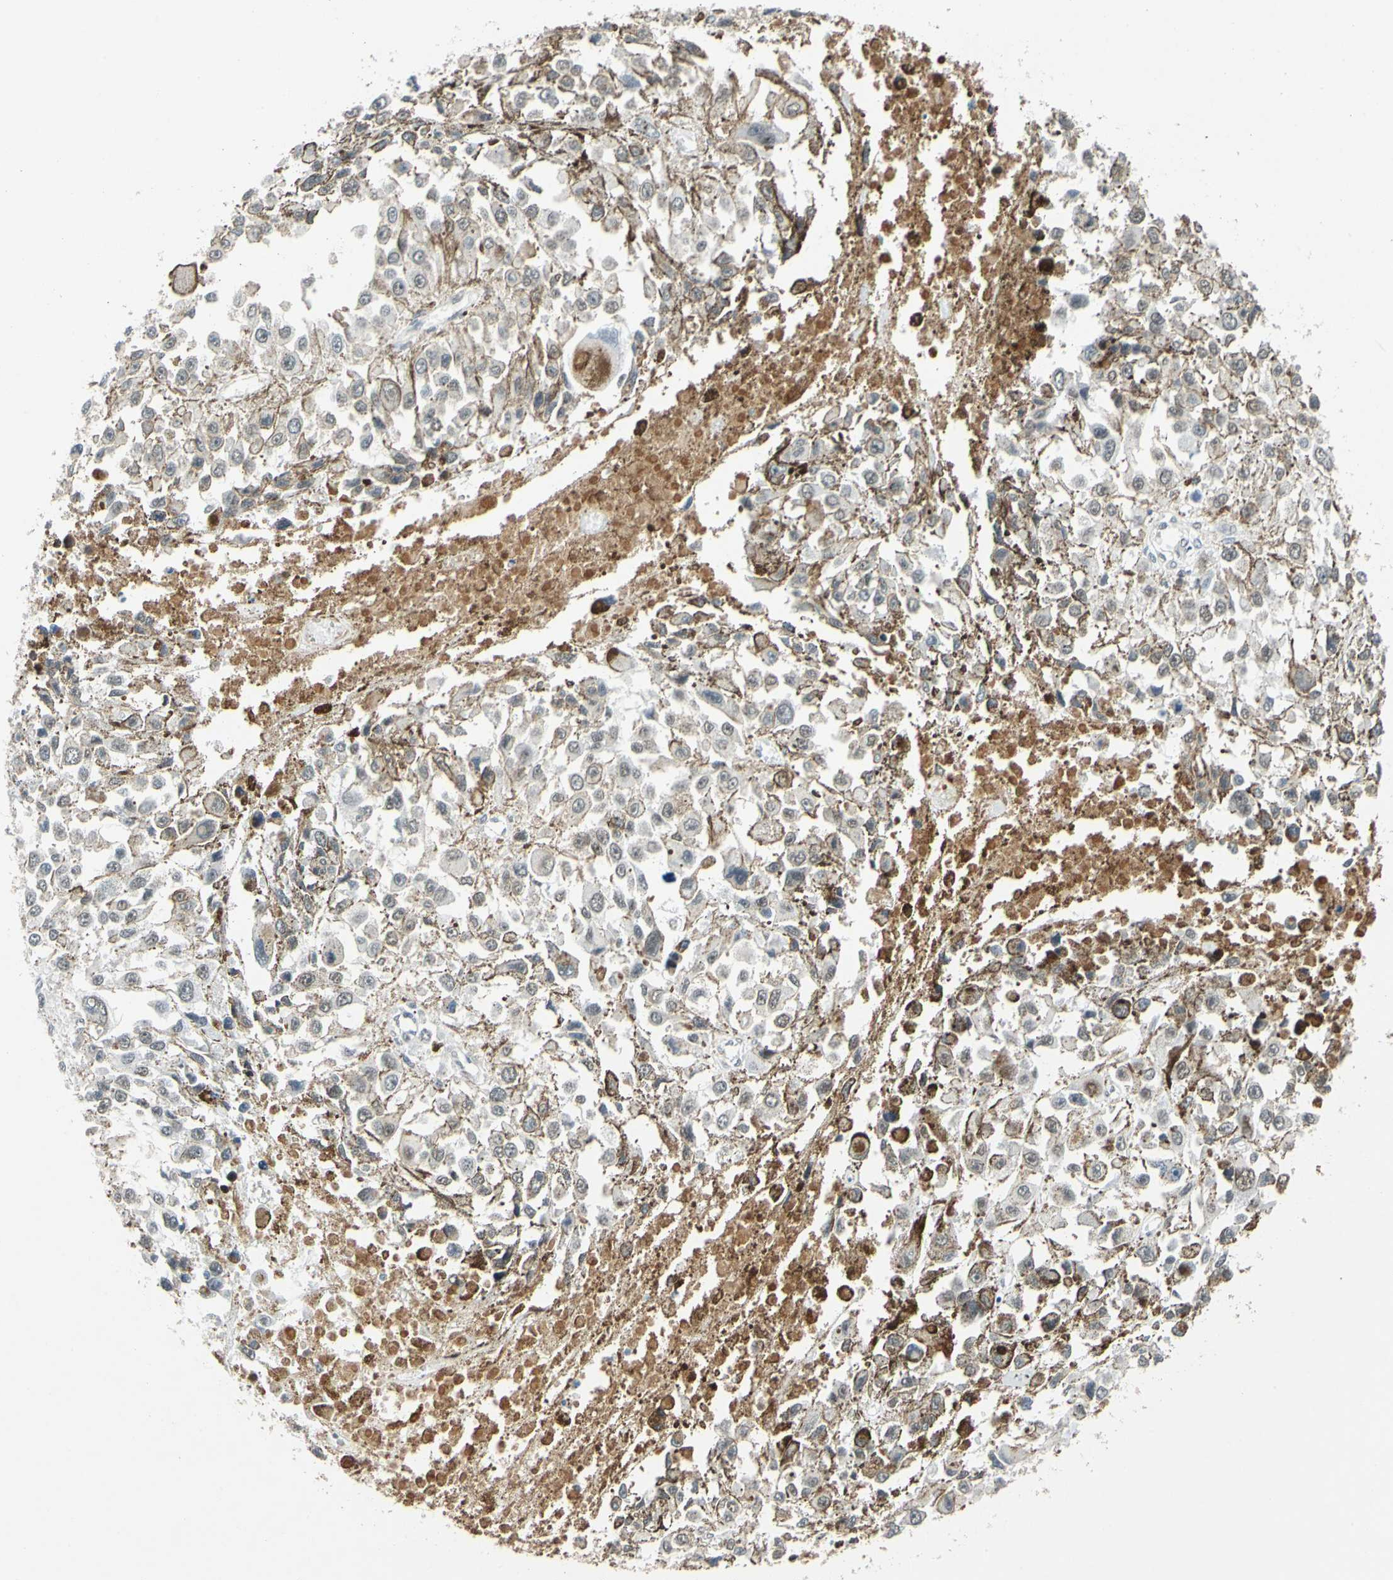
{"staining": {"intensity": "weak", "quantity": "<25%", "location": "cytoplasmic/membranous"}, "tissue": "melanoma", "cell_type": "Tumor cells", "image_type": "cancer", "snomed": [{"axis": "morphology", "description": "Malignant melanoma, Metastatic site"}, {"axis": "topography", "description": "Lymph node"}], "caption": "Image shows no protein expression in tumor cells of malignant melanoma (metastatic site) tissue. (Brightfield microscopy of DAB immunohistochemistry (IHC) at high magnification).", "gene": "POGZ", "patient": {"sex": "male", "age": 59}}